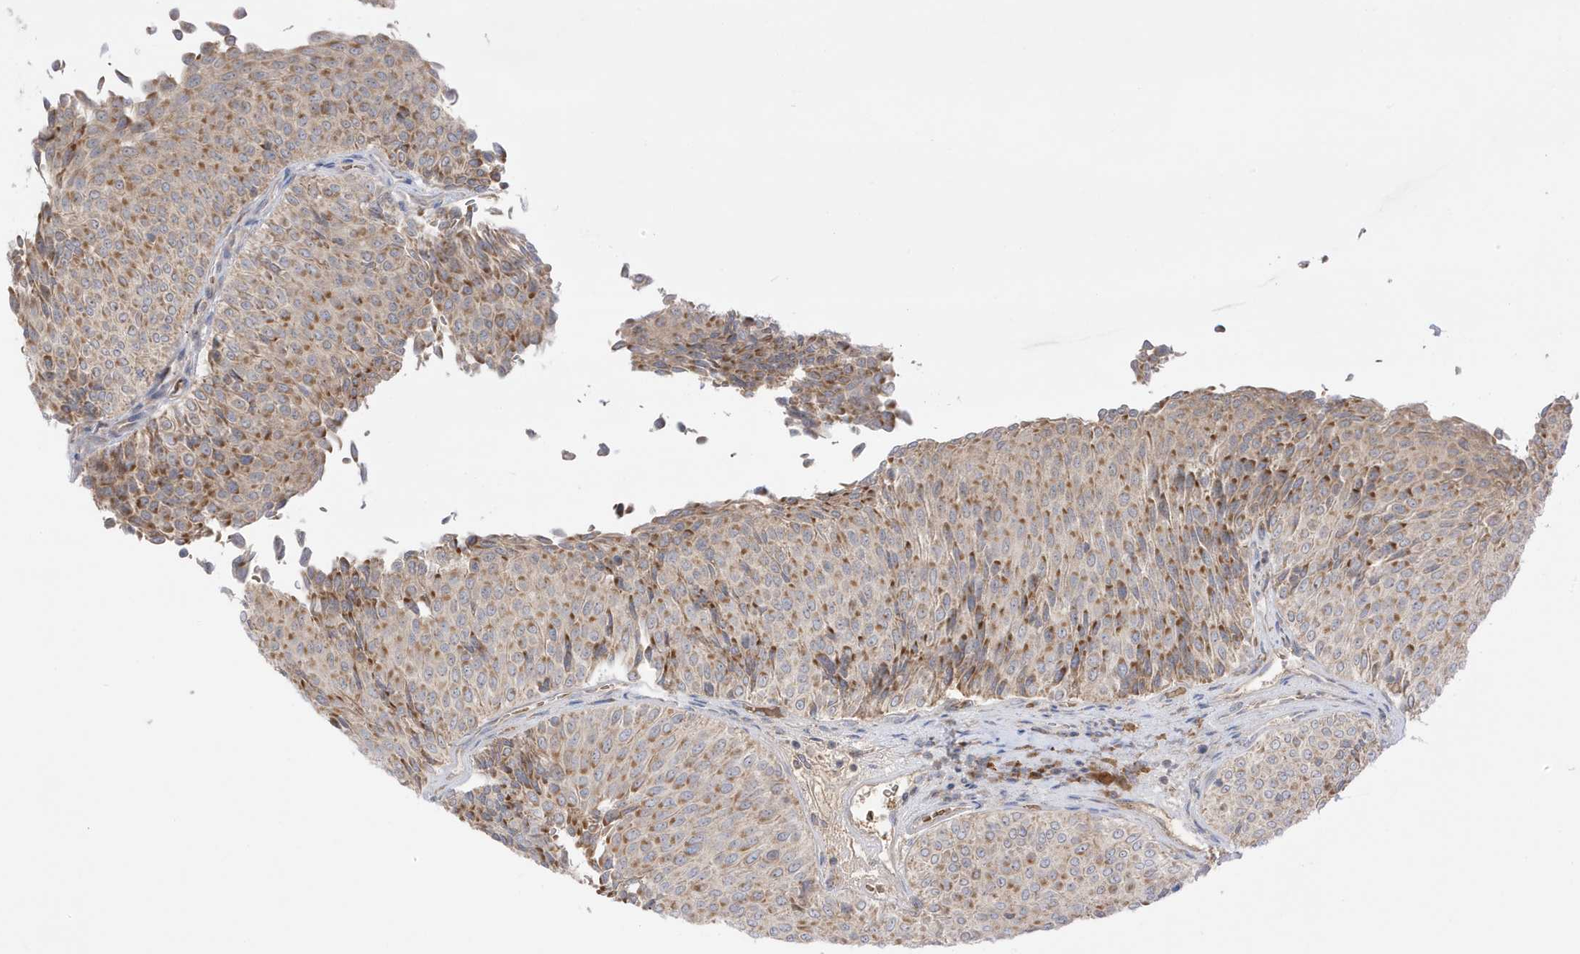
{"staining": {"intensity": "moderate", "quantity": ">75%", "location": "cytoplasmic/membranous"}, "tissue": "urothelial cancer", "cell_type": "Tumor cells", "image_type": "cancer", "snomed": [{"axis": "morphology", "description": "Urothelial carcinoma, Low grade"}, {"axis": "topography", "description": "Urinary bladder"}], "caption": "Urothelial cancer tissue exhibits moderate cytoplasmic/membranous expression in approximately >75% of tumor cells", "gene": "NPPC", "patient": {"sex": "male", "age": 78}}